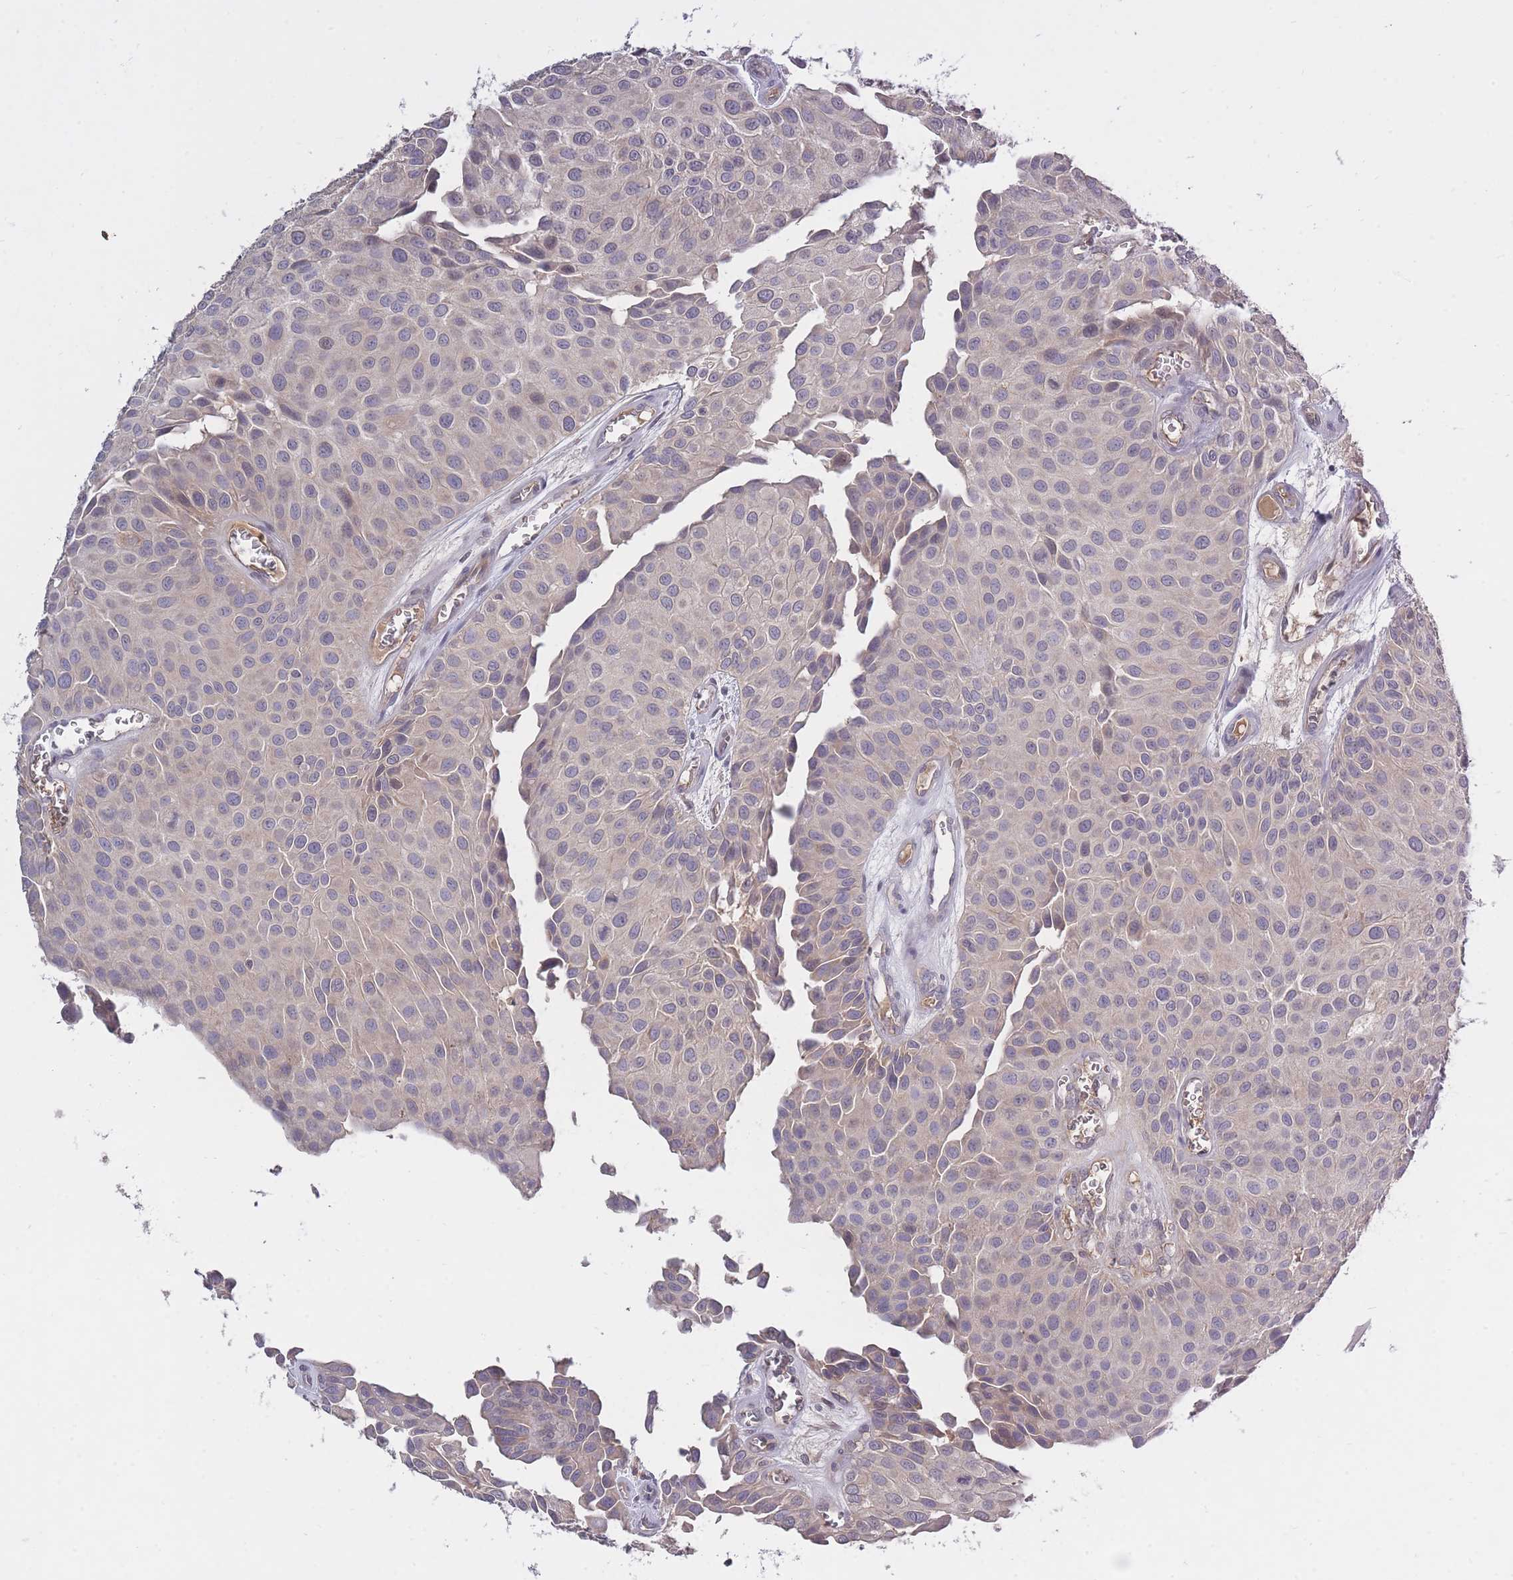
{"staining": {"intensity": "weak", "quantity": "<25%", "location": "cytoplasmic/membranous"}, "tissue": "urothelial cancer", "cell_type": "Tumor cells", "image_type": "cancer", "snomed": [{"axis": "morphology", "description": "Urothelial carcinoma, Low grade"}, {"axis": "topography", "description": "Urinary bladder"}], "caption": "An immunohistochemistry photomicrograph of urothelial cancer is shown. There is no staining in tumor cells of urothelial cancer. The staining was performed using DAB to visualize the protein expression in brown, while the nuclei were stained in blue with hematoxylin (Magnification: 20x).", "gene": "ADCYAP1R1", "patient": {"sex": "male", "age": 88}}